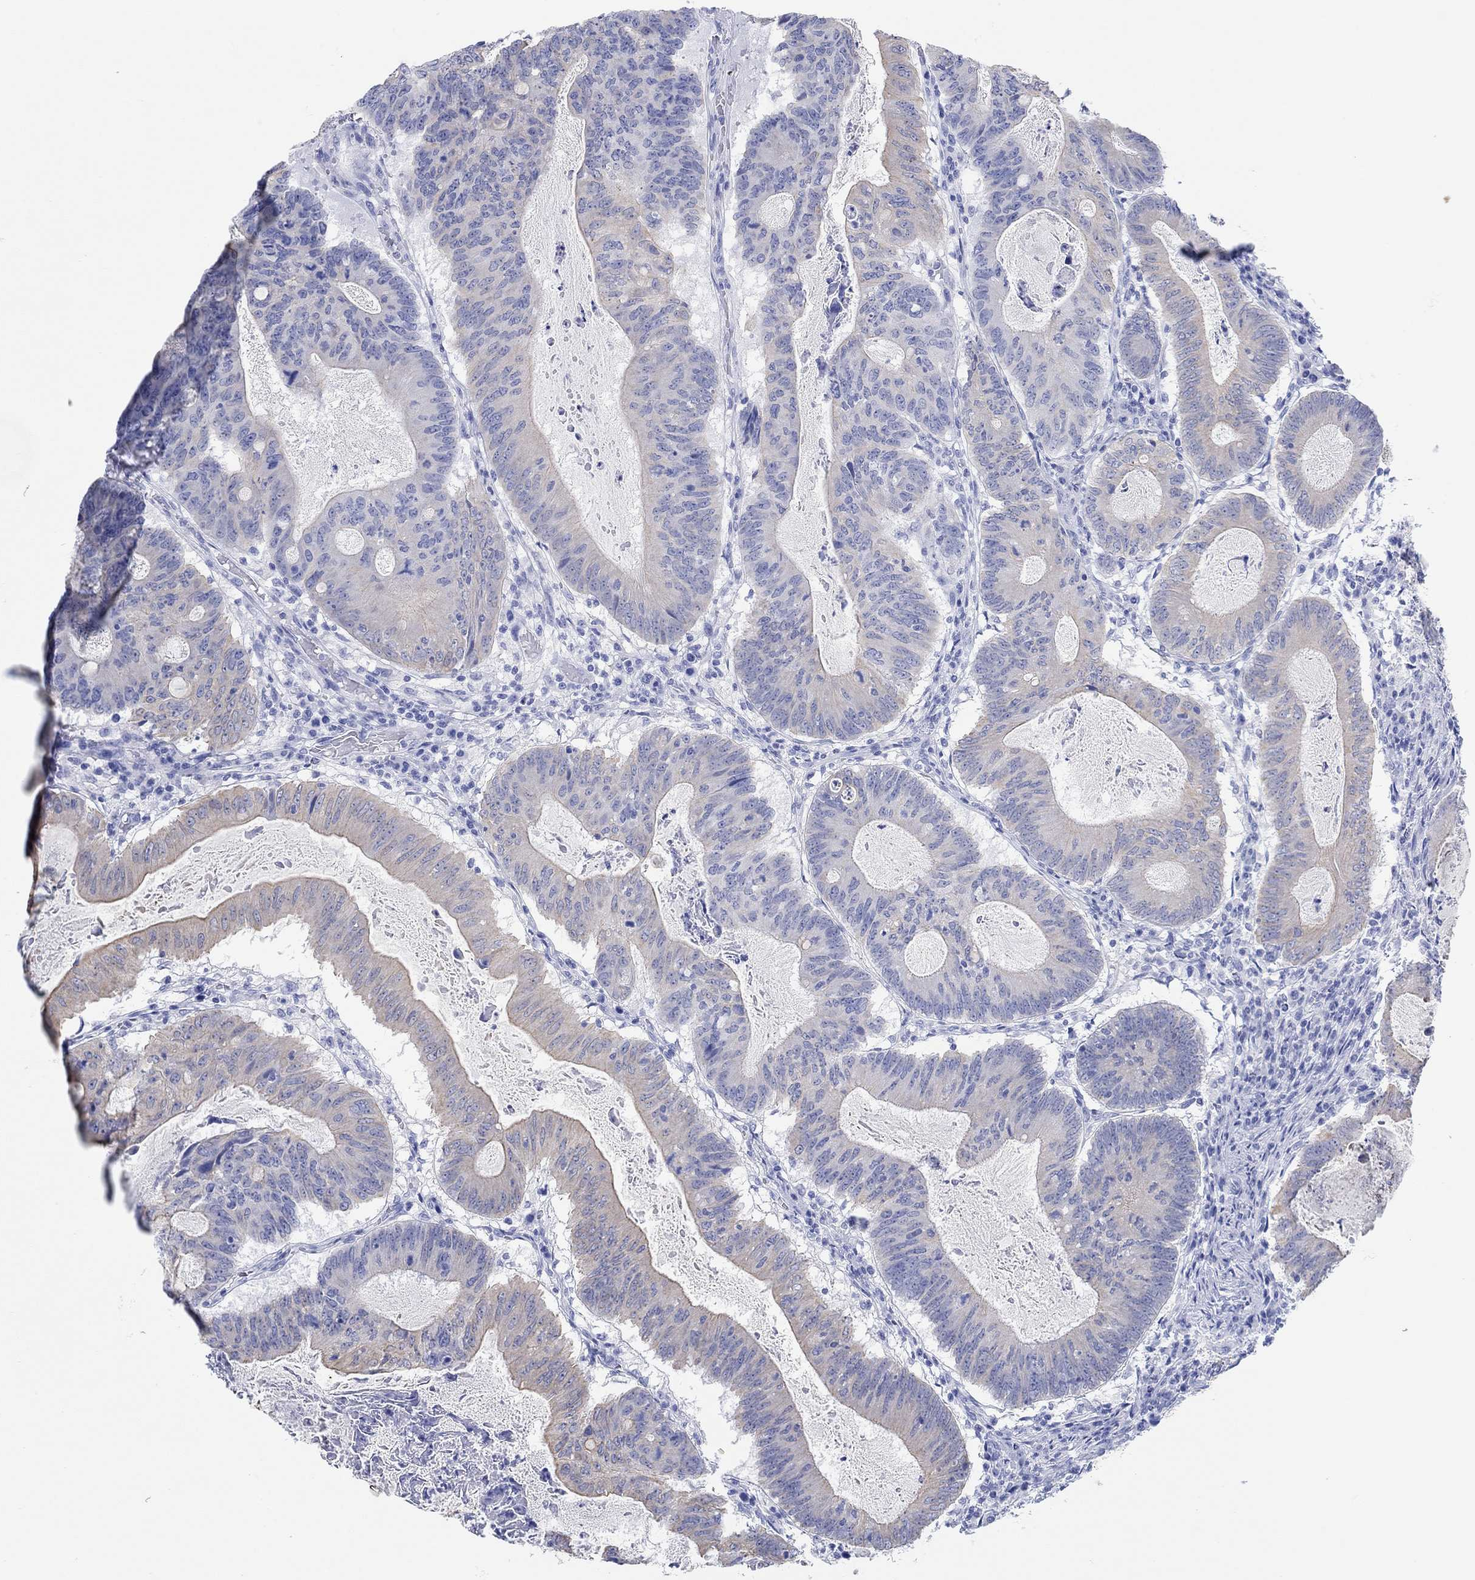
{"staining": {"intensity": "negative", "quantity": "none", "location": "none"}, "tissue": "colorectal cancer", "cell_type": "Tumor cells", "image_type": "cancer", "snomed": [{"axis": "morphology", "description": "Adenocarcinoma, NOS"}, {"axis": "topography", "description": "Colon"}], "caption": "High power microscopy image of an immunohistochemistry histopathology image of adenocarcinoma (colorectal), revealing no significant staining in tumor cells.", "gene": "AK8", "patient": {"sex": "female", "age": 70}}